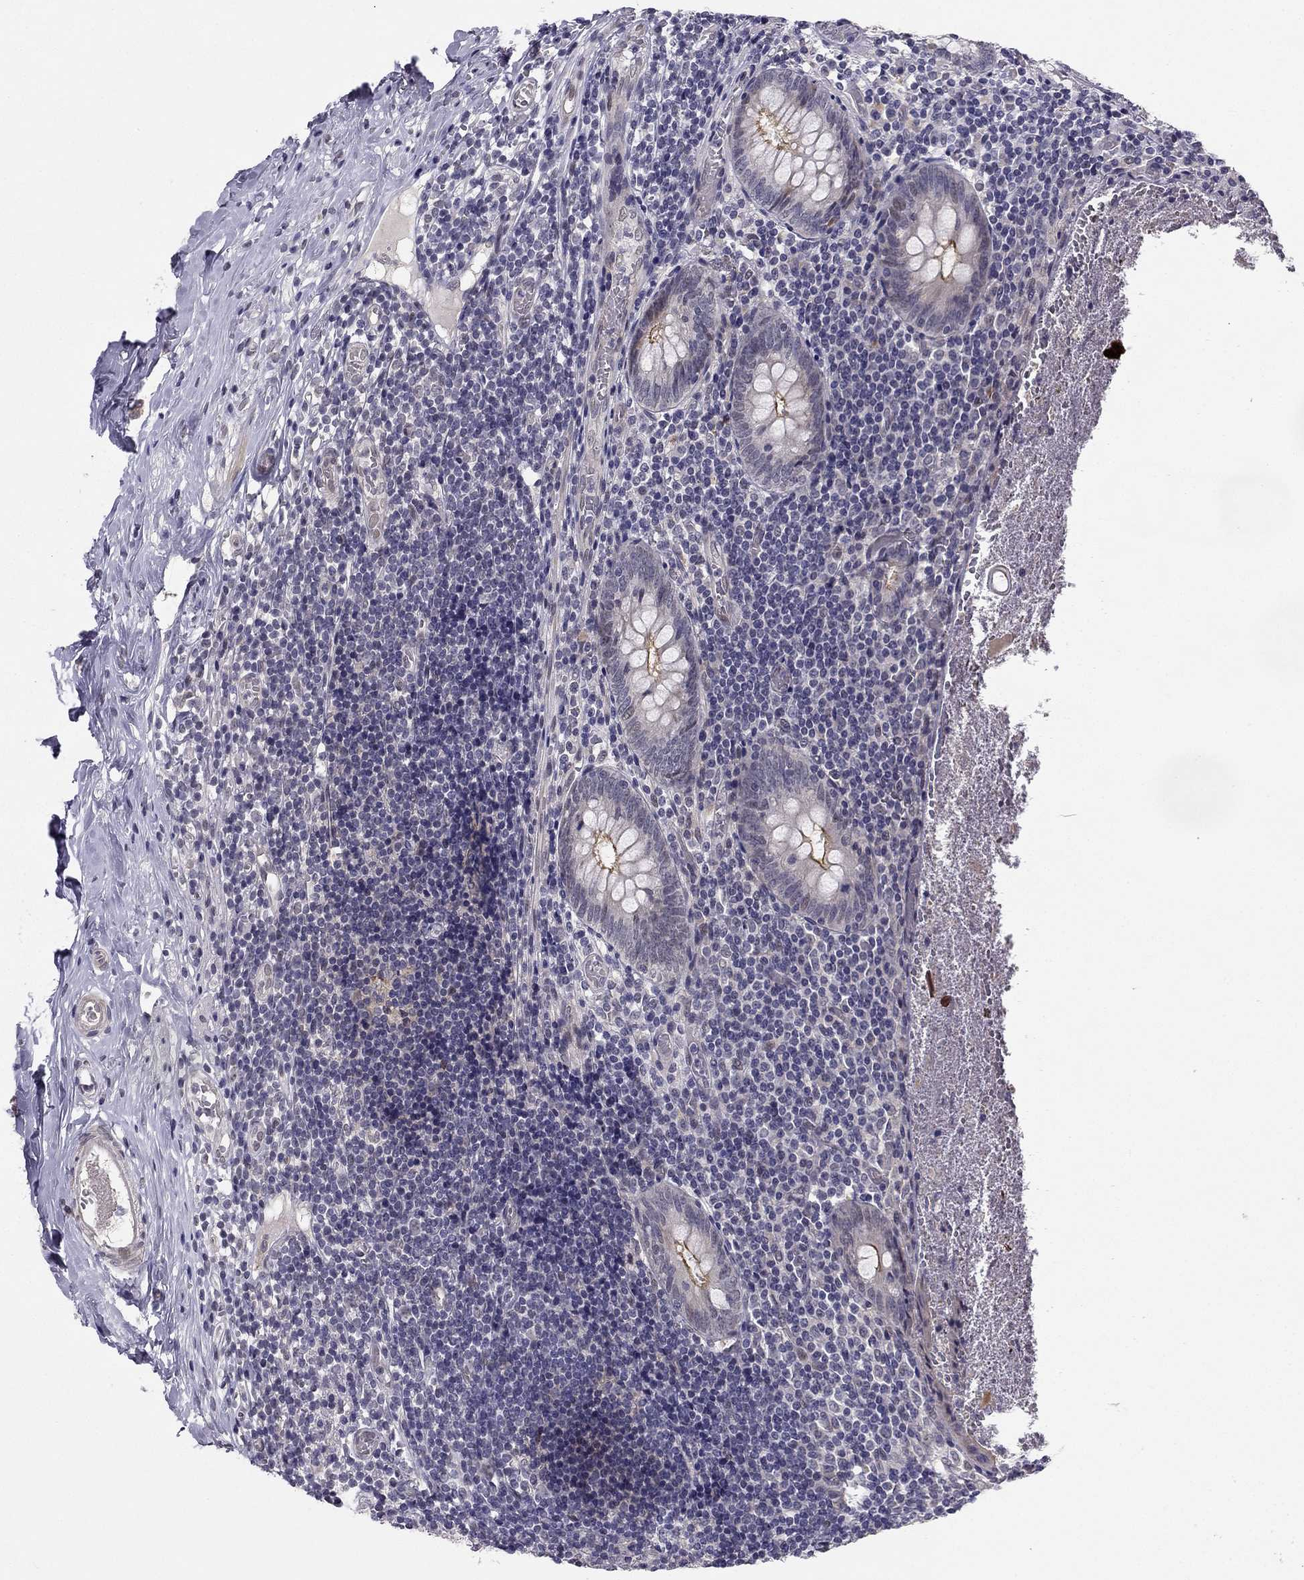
{"staining": {"intensity": "strong", "quantity": ">75%", "location": "cytoplasmic/membranous"}, "tissue": "appendix", "cell_type": "Glandular cells", "image_type": "normal", "snomed": [{"axis": "morphology", "description": "Normal tissue, NOS"}, {"axis": "topography", "description": "Appendix"}], "caption": "This image shows normal appendix stained with IHC to label a protein in brown. The cytoplasmic/membranous of glandular cells show strong positivity for the protein. Nuclei are counter-stained blue.", "gene": "CHST8", "patient": {"sex": "female", "age": 23}}